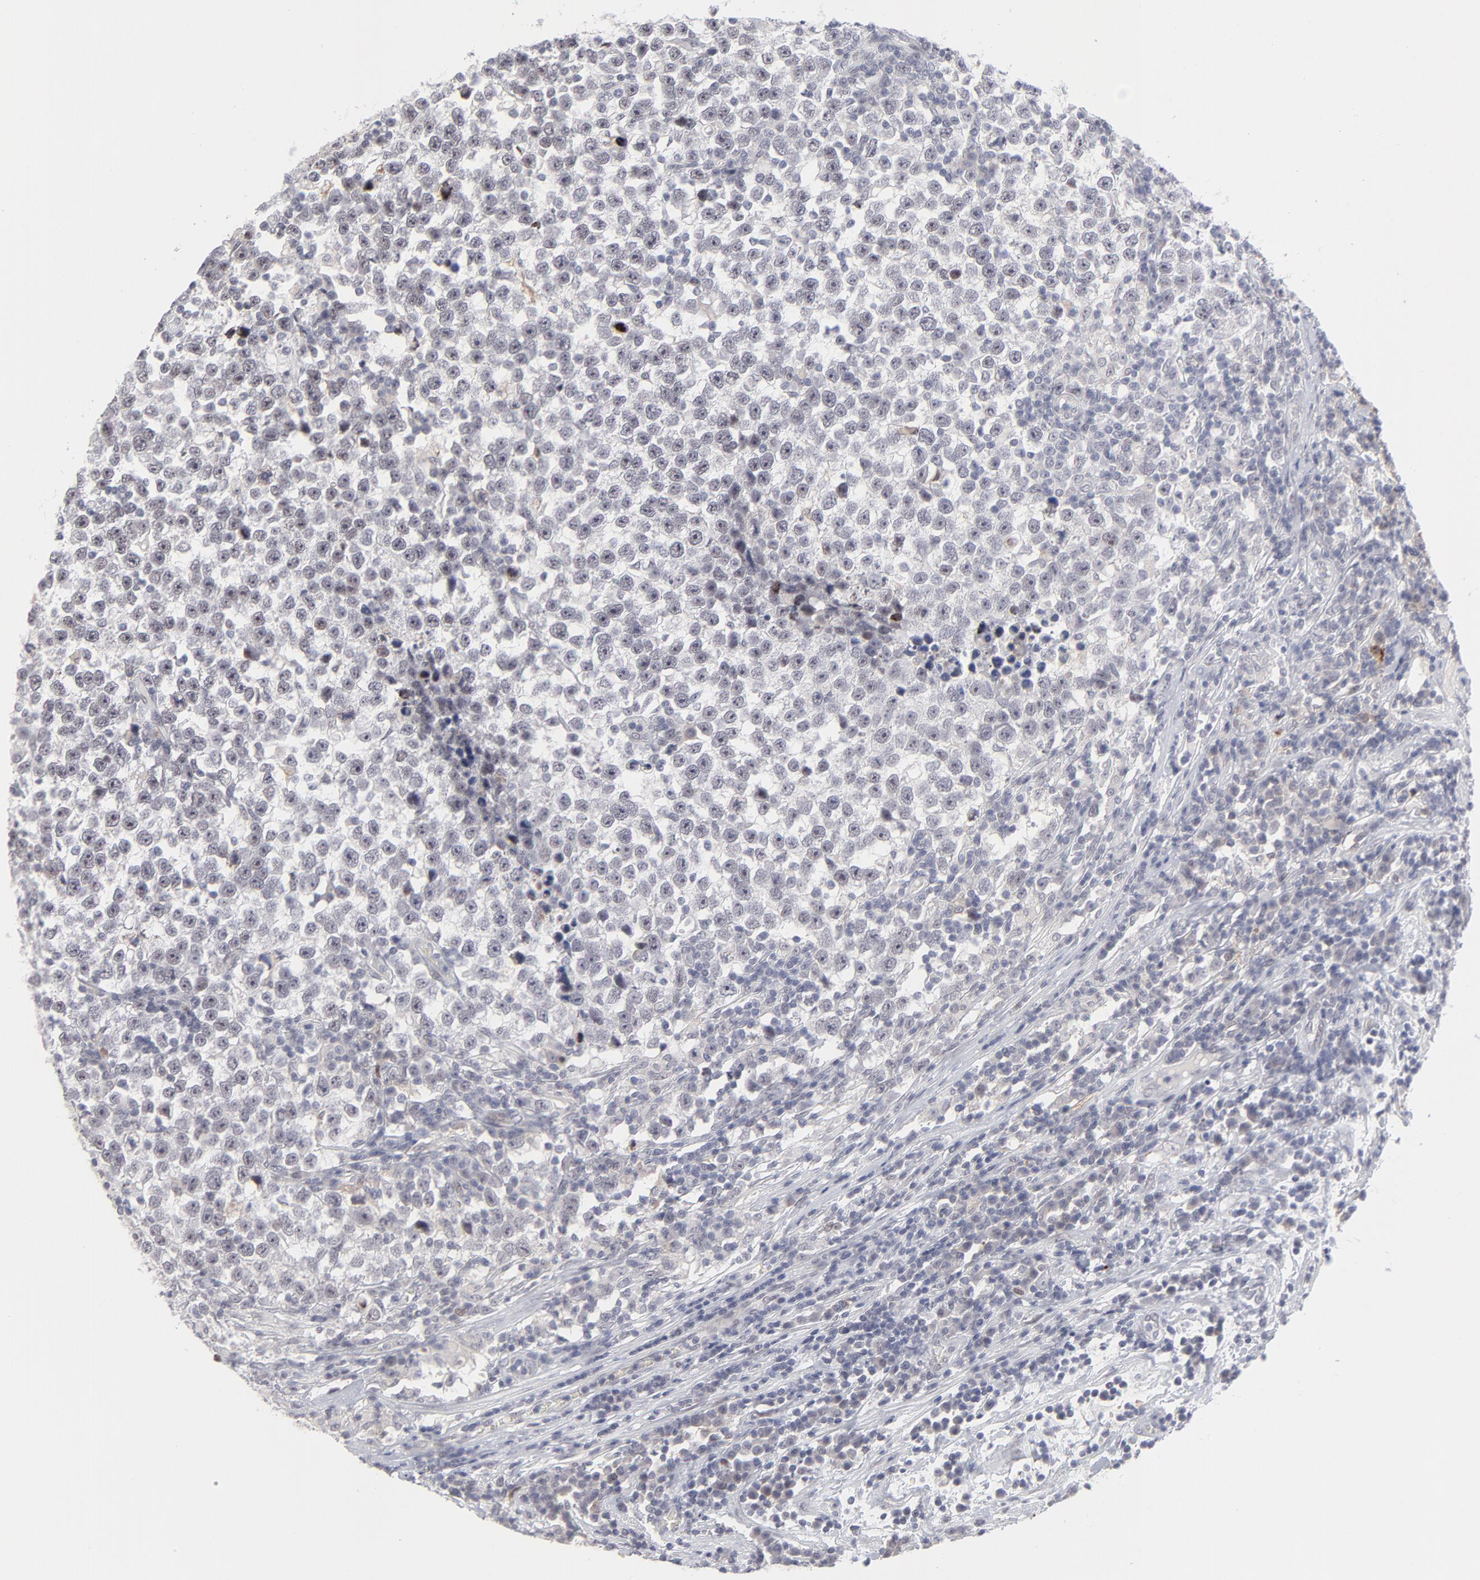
{"staining": {"intensity": "negative", "quantity": "none", "location": "none"}, "tissue": "testis cancer", "cell_type": "Tumor cells", "image_type": "cancer", "snomed": [{"axis": "morphology", "description": "Seminoma, NOS"}, {"axis": "topography", "description": "Testis"}], "caption": "This is an IHC image of testis cancer. There is no expression in tumor cells.", "gene": "CCR2", "patient": {"sex": "male", "age": 43}}